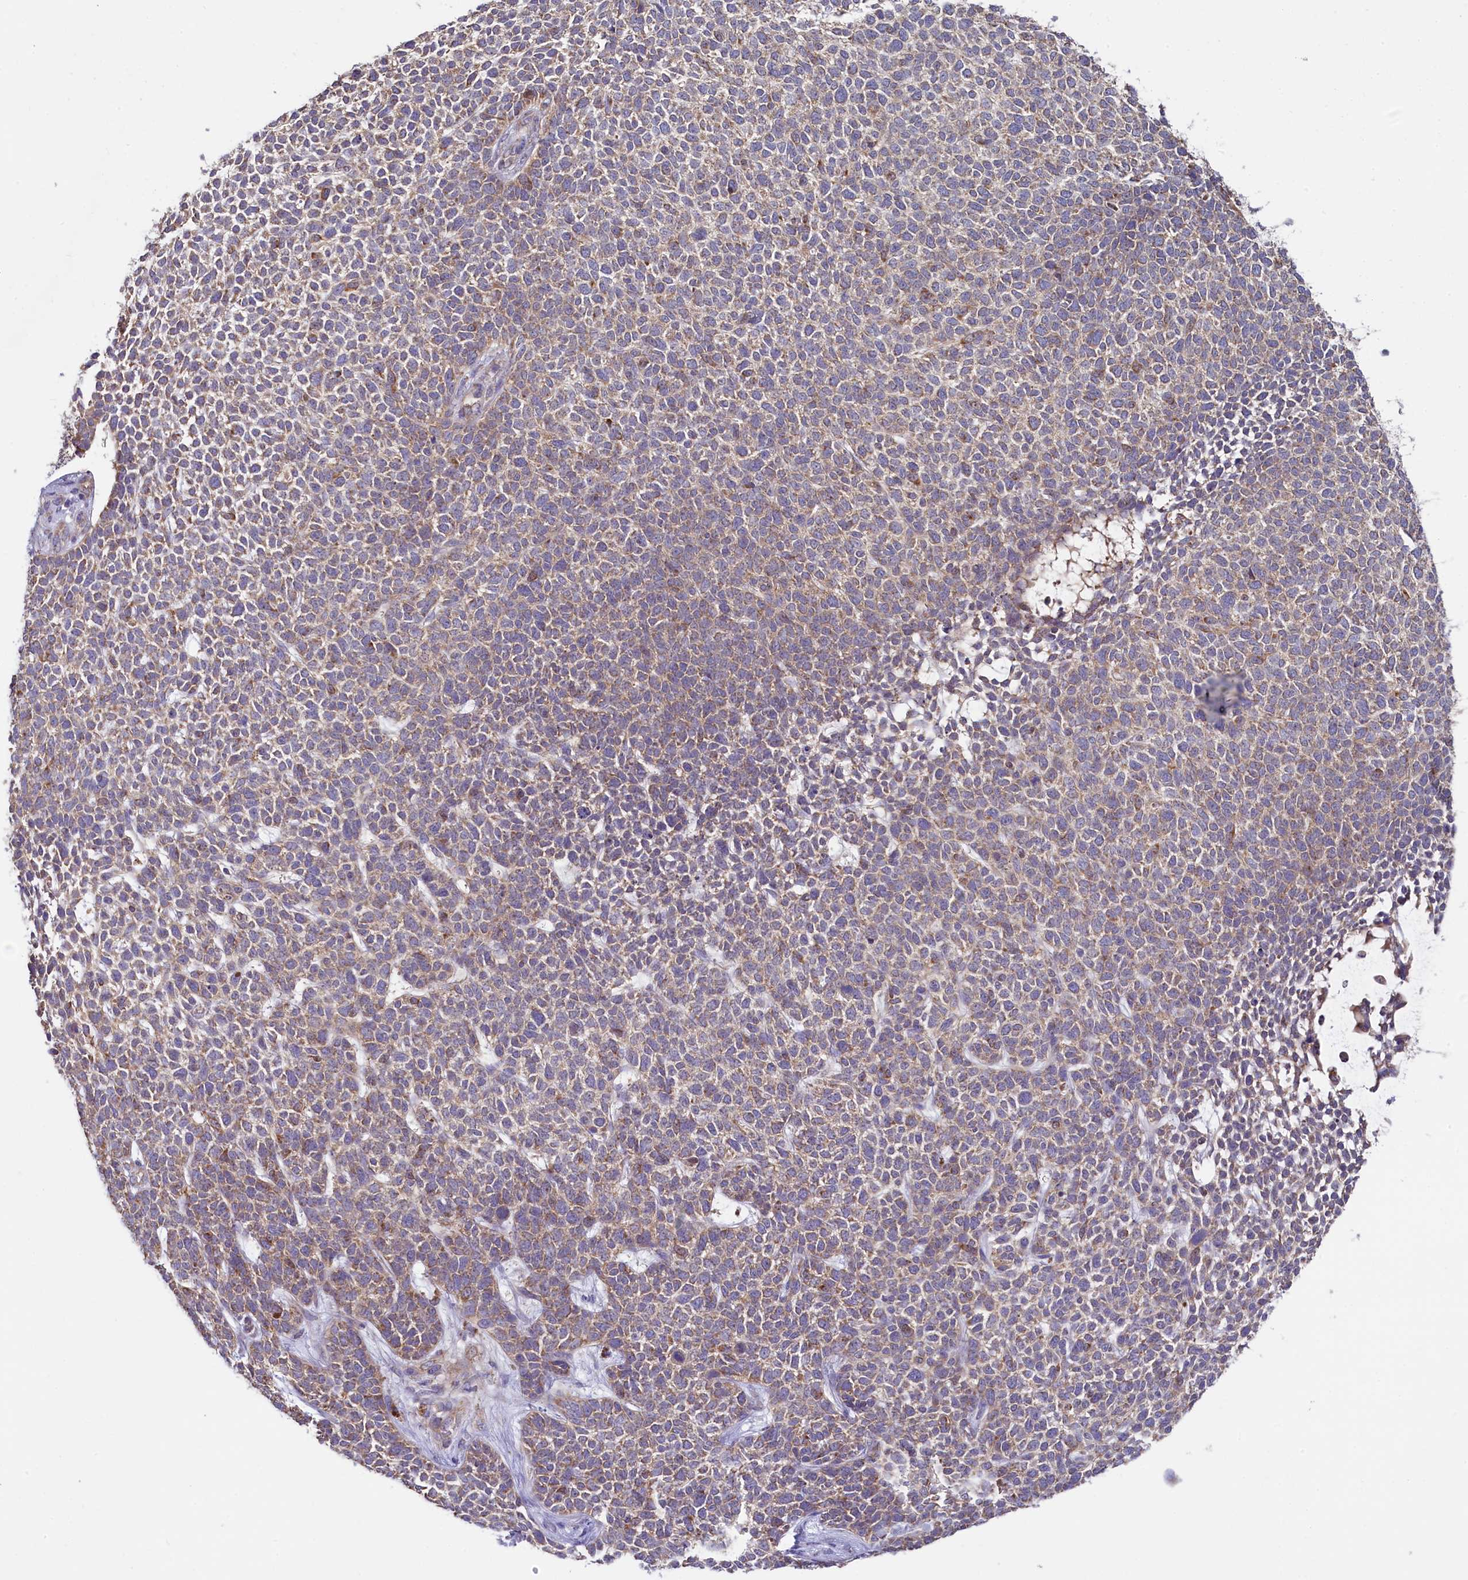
{"staining": {"intensity": "weak", "quantity": ">75%", "location": "cytoplasmic/membranous"}, "tissue": "skin cancer", "cell_type": "Tumor cells", "image_type": "cancer", "snomed": [{"axis": "morphology", "description": "Basal cell carcinoma"}, {"axis": "topography", "description": "Skin"}], "caption": "An IHC photomicrograph of neoplastic tissue is shown. Protein staining in brown shows weak cytoplasmic/membranous positivity in skin basal cell carcinoma within tumor cells.", "gene": "MRPL57", "patient": {"sex": "female", "age": 84}}